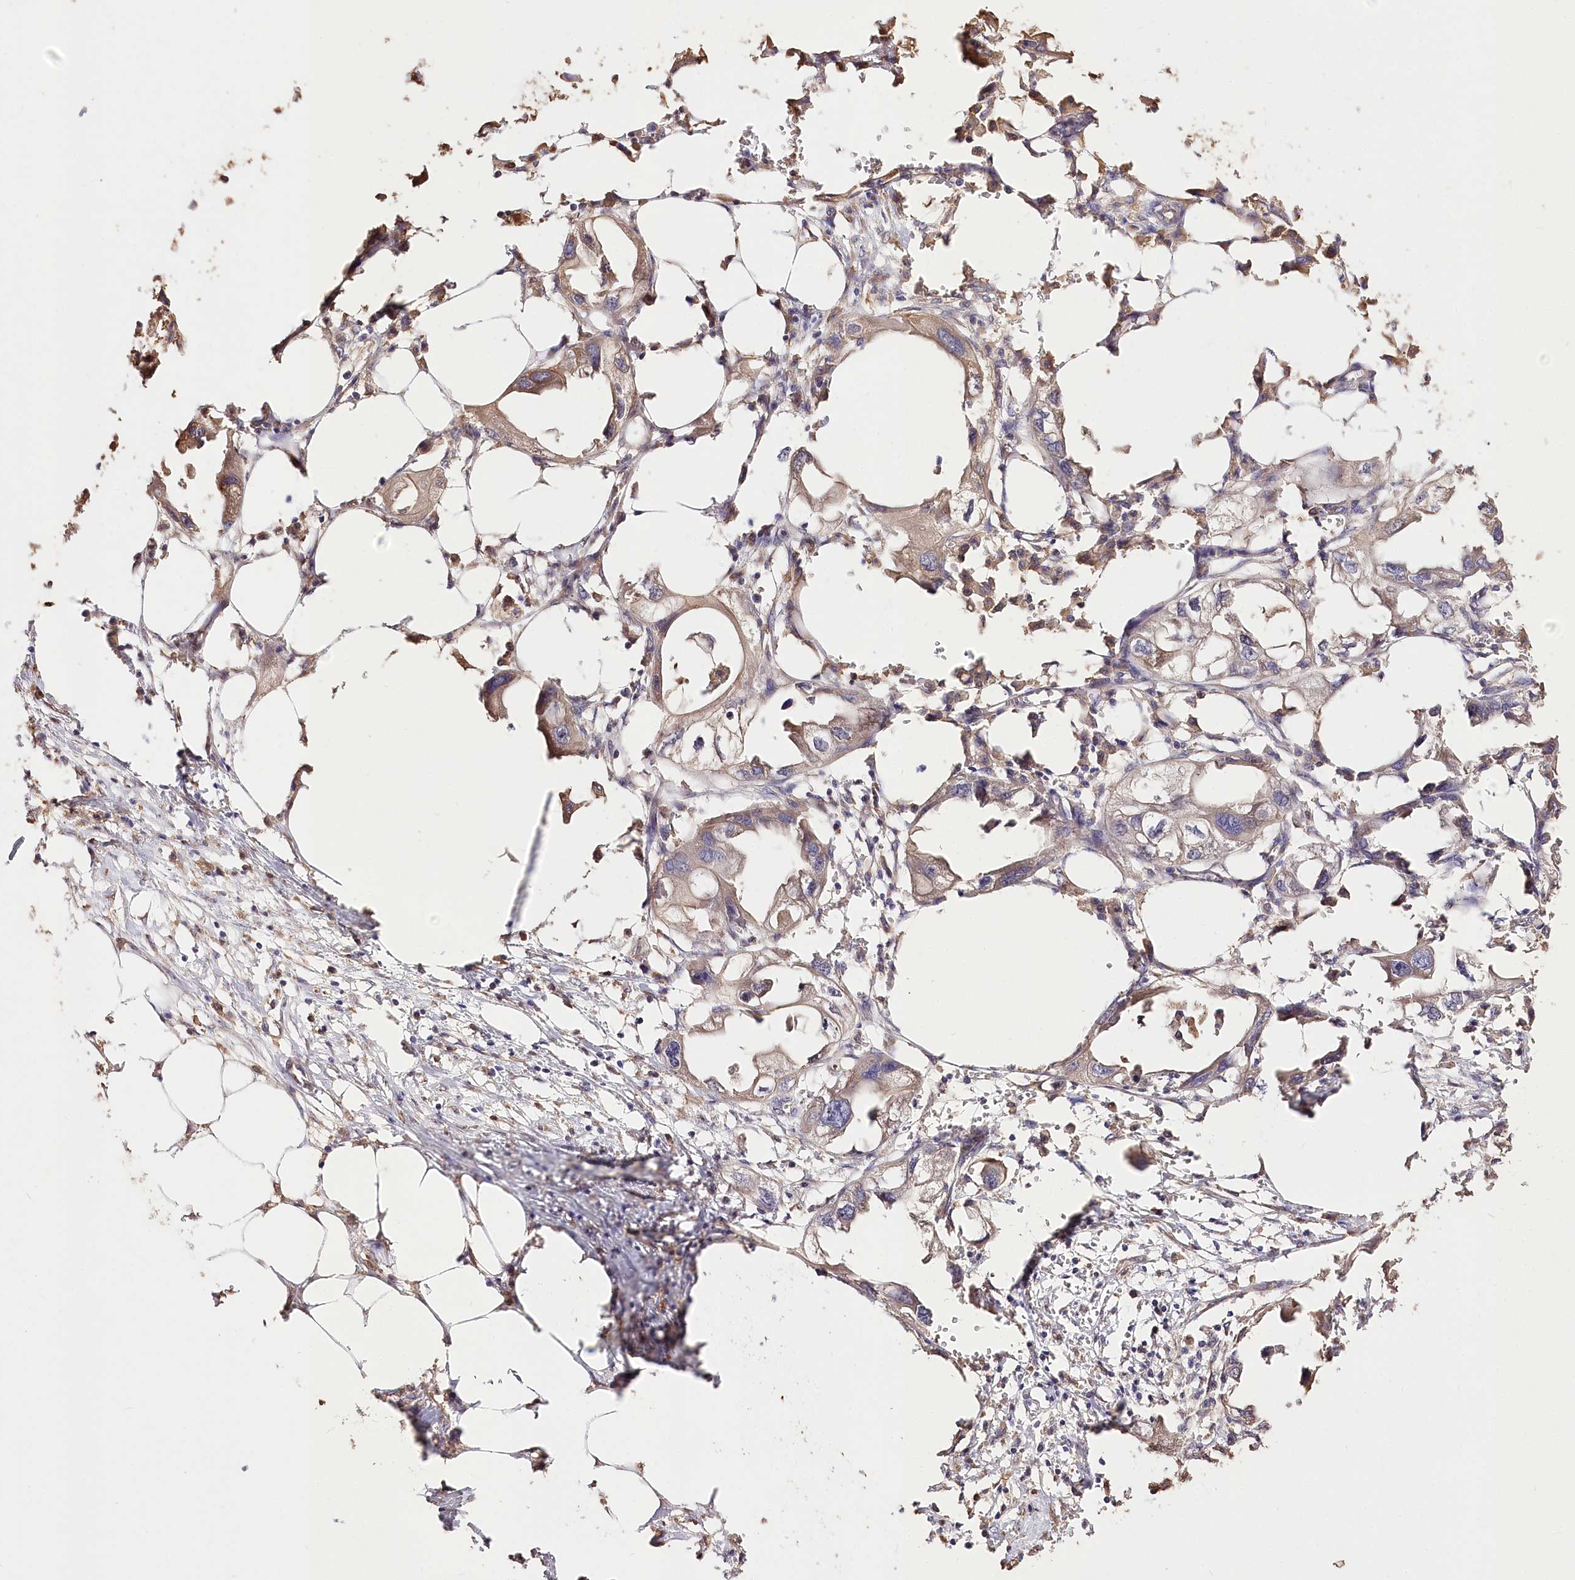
{"staining": {"intensity": "weak", "quantity": "<25%", "location": "cytoplasmic/membranous"}, "tissue": "endometrial cancer", "cell_type": "Tumor cells", "image_type": "cancer", "snomed": [{"axis": "morphology", "description": "Adenocarcinoma, NOS"}, {"axis": "morphology", "description": "Adenocarcinoma, metastatic, NOS"}, {"axis": "topography", "description": "Adipose tissue"}, {"axis": "topography", "description": "Endometrium"}], "caption": "A high-resolution photomicrograph shows IHC staining of endometrial cancer, which shows no significant staining in tumor cells. Nuclei are stained in blue.", "gene": "R3HDM2", "patient": {"sex": "female", "age": 67}}